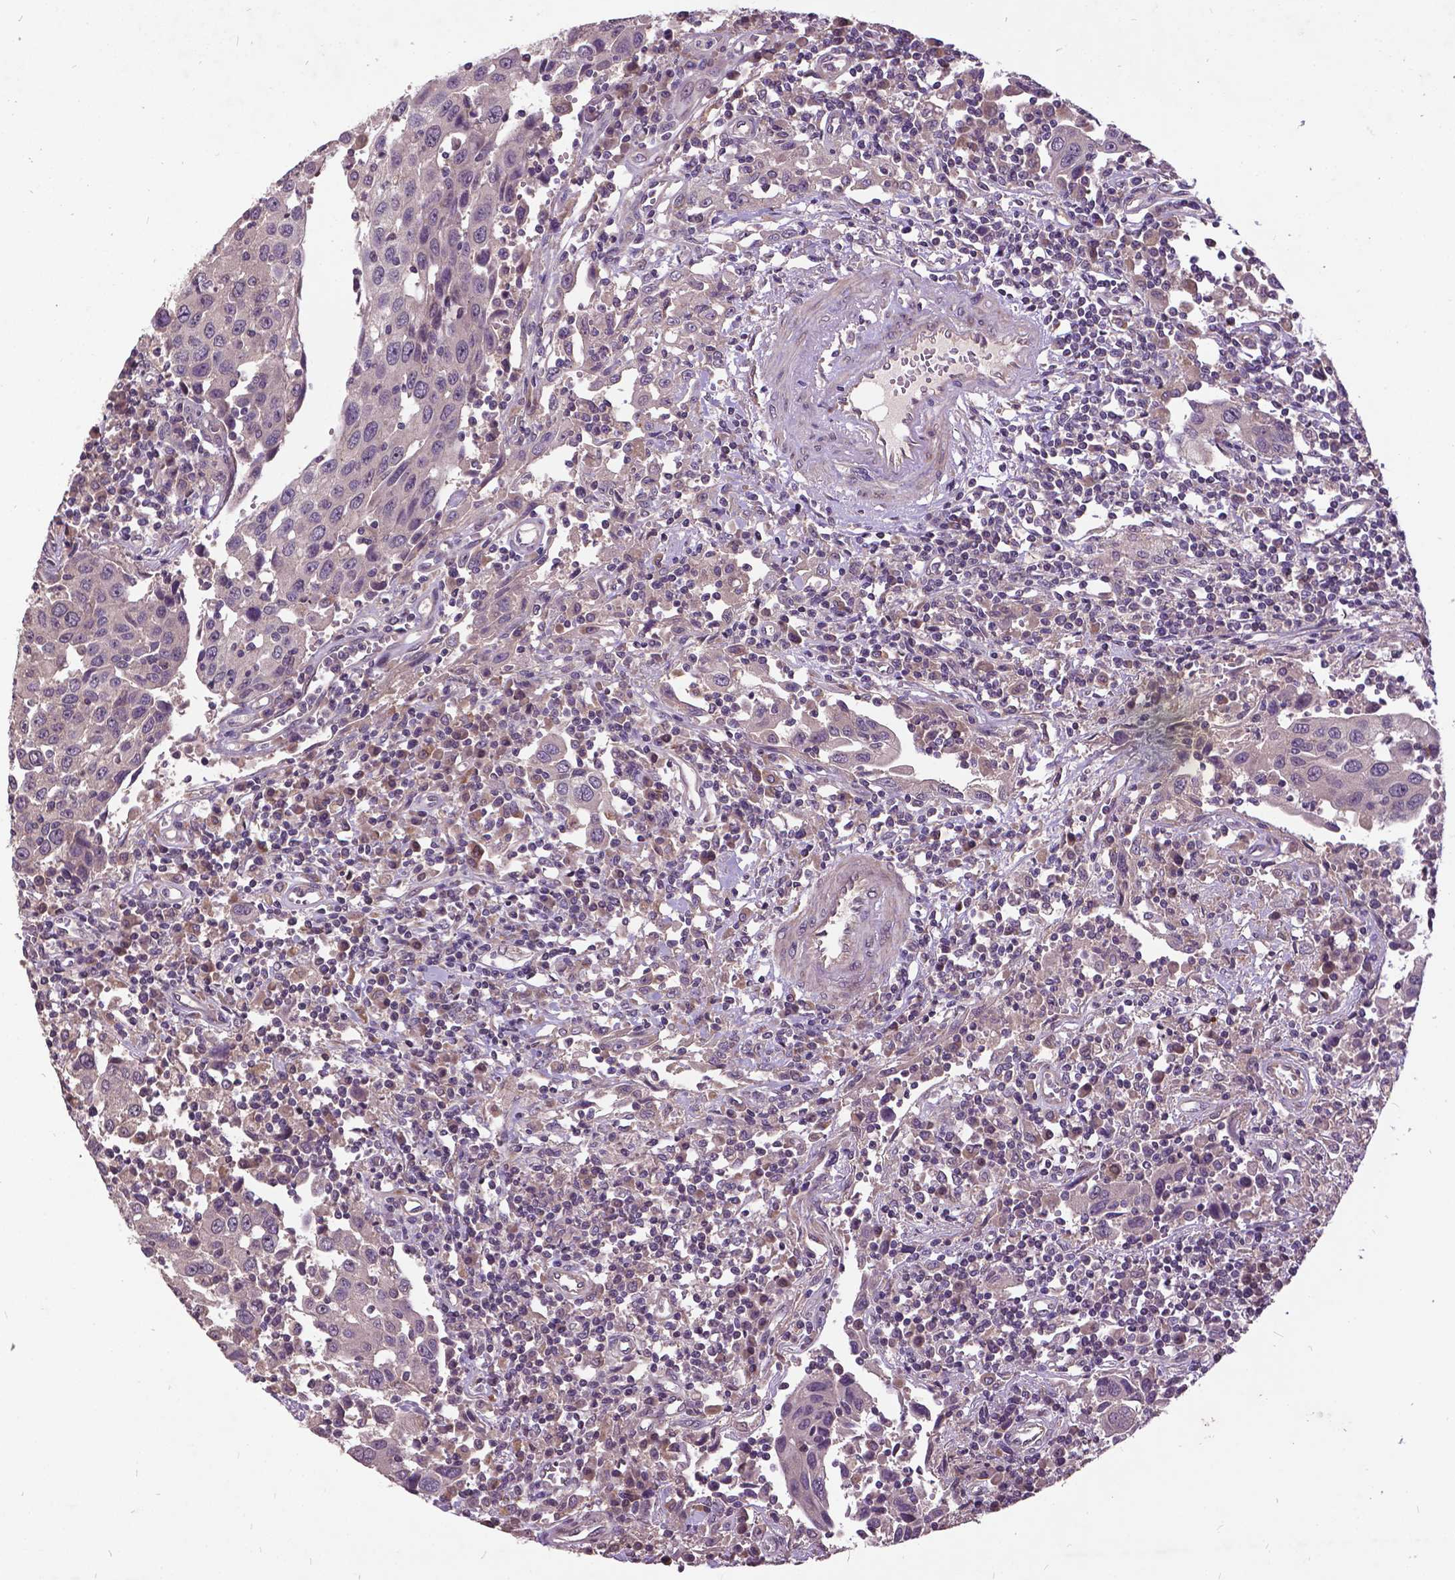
{"staining": {"intensity": "negative", "quantity": "none", "location": "none"}, "tissue": "urothelial cancer", "cell_type": "Tumor cells", "image_type": "cancer", "snomed": [{"axis": "morphology", "description": "Urothelial carcinoma, High grade"}, {"axis": "topography", "description": "Urinary bladder"}], "caption": "This is a image of immunohistochemistry (IHC) staining of urothelial cancer, which shows no positivity in tumor cells. (Brightfield microscopy of DAB IHC at high magnification).", "gene": "AP1S3", "patient": {"sex": "female", "age": 85}}